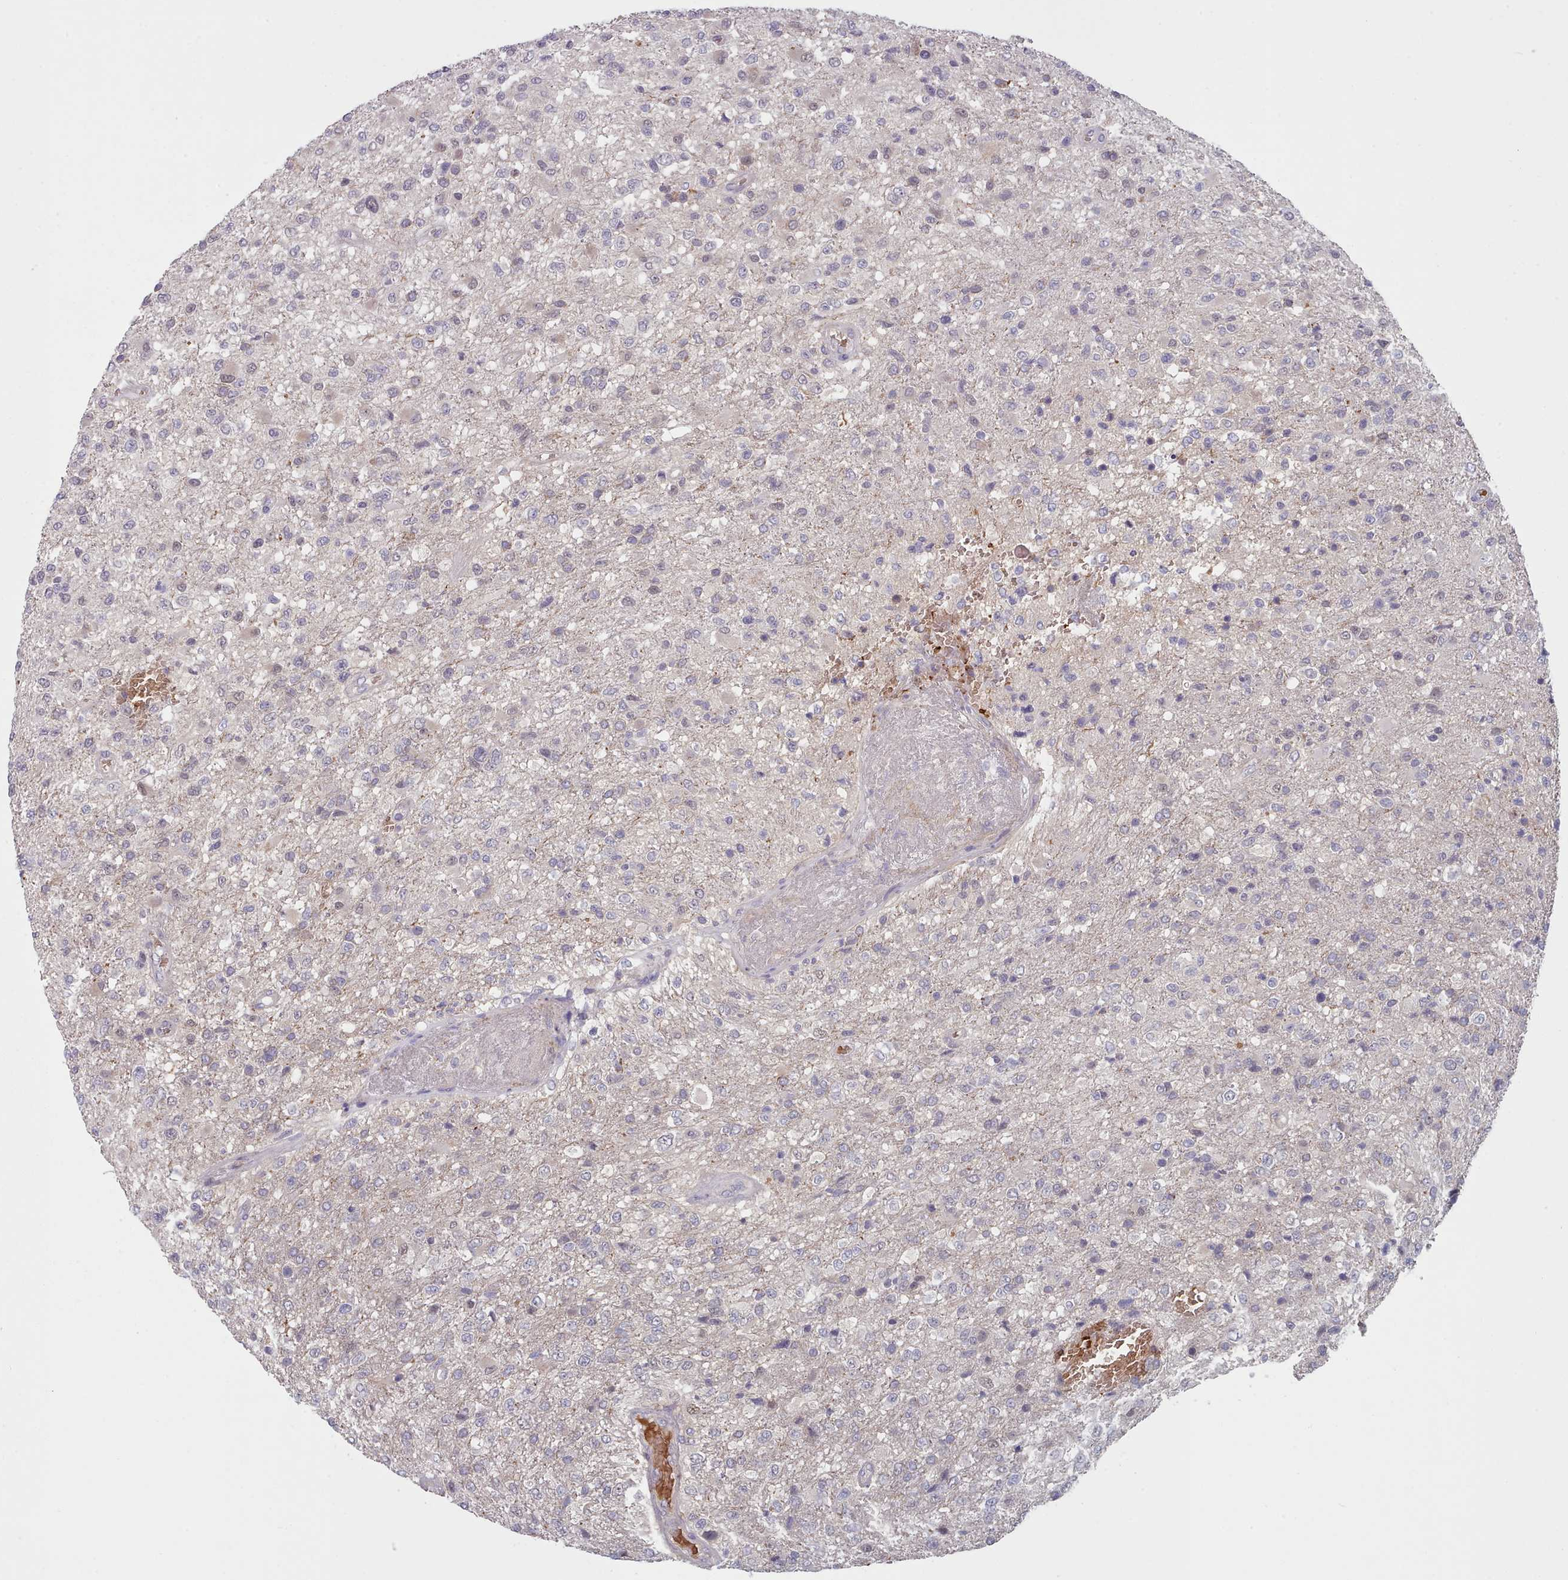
{"staining": {"intensity": "negative", "quantity": "none", "location": "none"}, "tissue": "glioma", "cell_type": "Tumor cells", "image_type": "cancer", "snomed": [{"axis": "morphology", "description": "Glioma, malignant, High grade"}, {"axis": "topography", "description": "Brain"}], "caption": "This image is of malignant glioma (high-grade) stained with IHC to label a protein in brown with the nuclei are counter-stained blue. There is no staining in tumor cells.", "gene": "CLNS1A", "patient": {"sex": "female", "age": 74}}